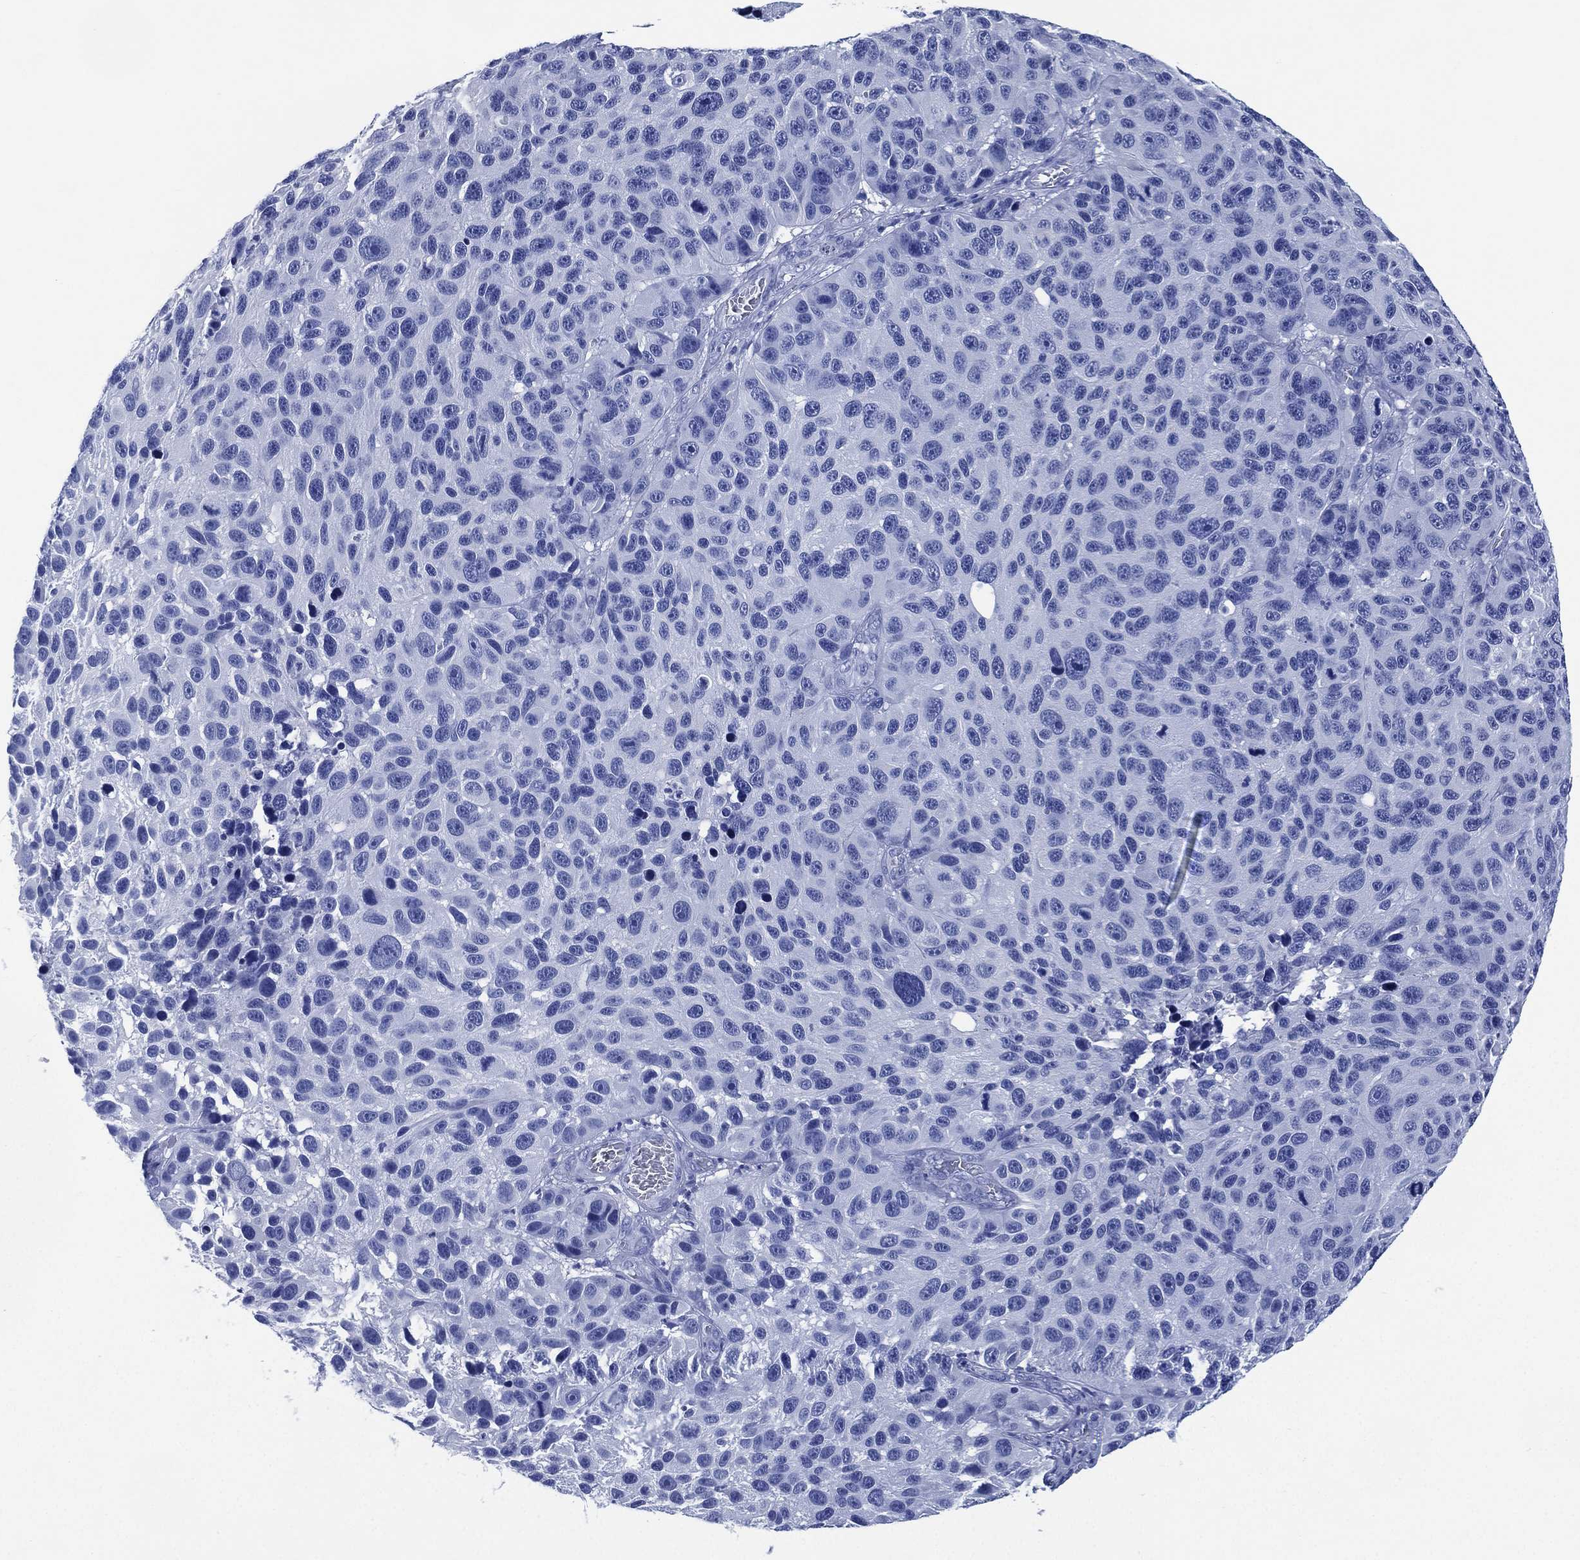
{"staining": {"intensity": "negative", "quantity": "none", "location": "none"}, "tissue": "melanoma", "cell_type": "Tumor cells", "image_type": "cancer", "snomed": [{"axis": "morphology", "description": "Malignant melanoma, NOS"}, {"axis": "topography", "description": "Skin"}], "caption": "An immunohistochemistry (IHC) micrograph of malignant melanoma is shown. There is no staining in tumor cells of malignant melanoma.", "gene": "SIGLECL1", "patient": {"sex": "male", "age": 53}}